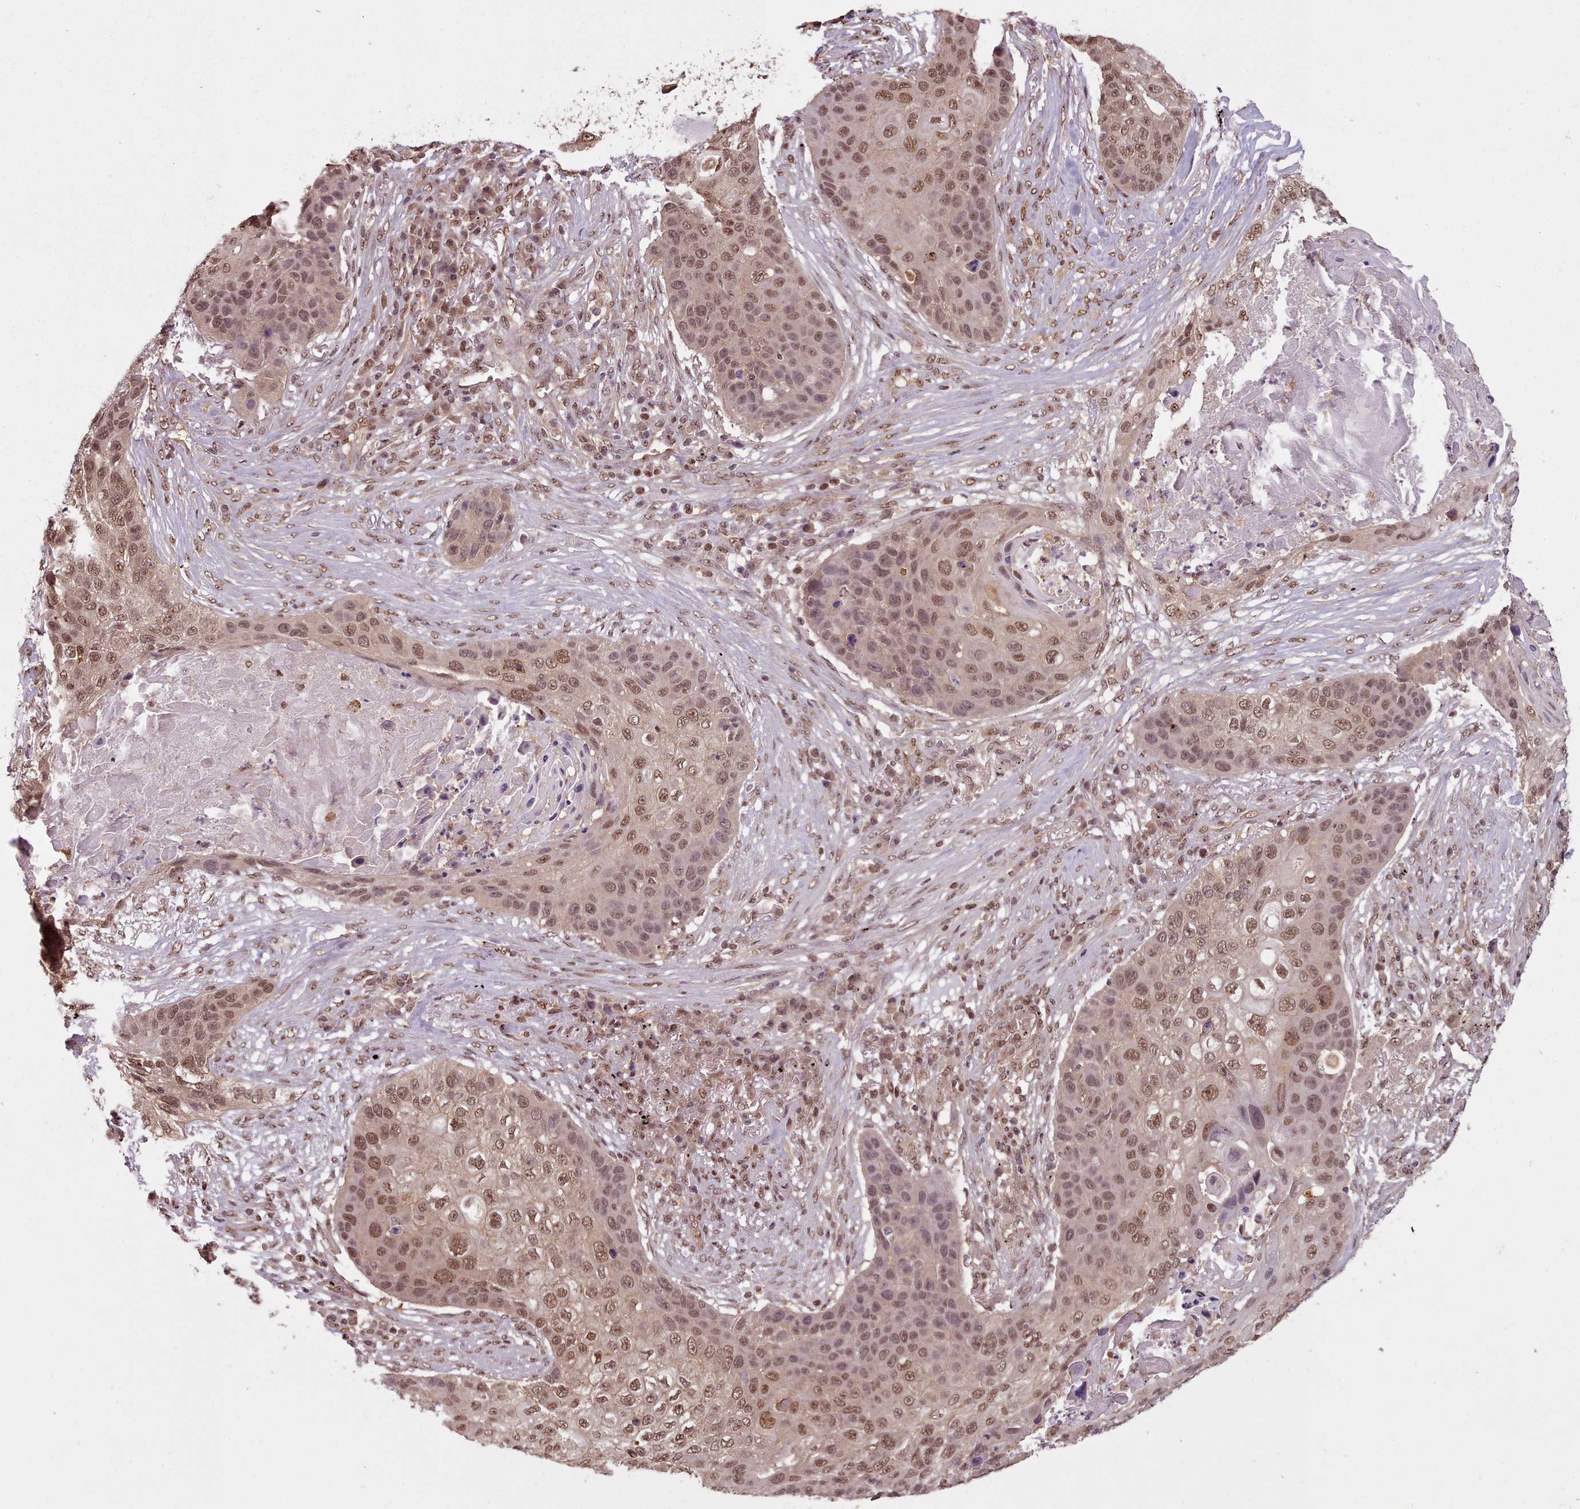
{"staining": {"intensity": "moderate", "quantity": ">75%", "location": "nuclear"}, "tissue": "lung cancer", "cell_type": "Tumor cells", "image_type": "cancer", "snomed": [{"axis": "morphology", "description": "Squamous cell carcinoma, NOS"}, {"axis": "topography", "description": "Lung"}], "caption": "Squamous cell carcinoma (lung) stained for a protein demonstrates moderate nuclear positivity in tumor cells. (Stains: DAB (3,3'-diaminobenzidine) in brown, nuclei in blue, Microscopy: brightfield microscopy at high magnification).", "gene": "RPS27A", "patient": {"sex": "female", "age": 63}}